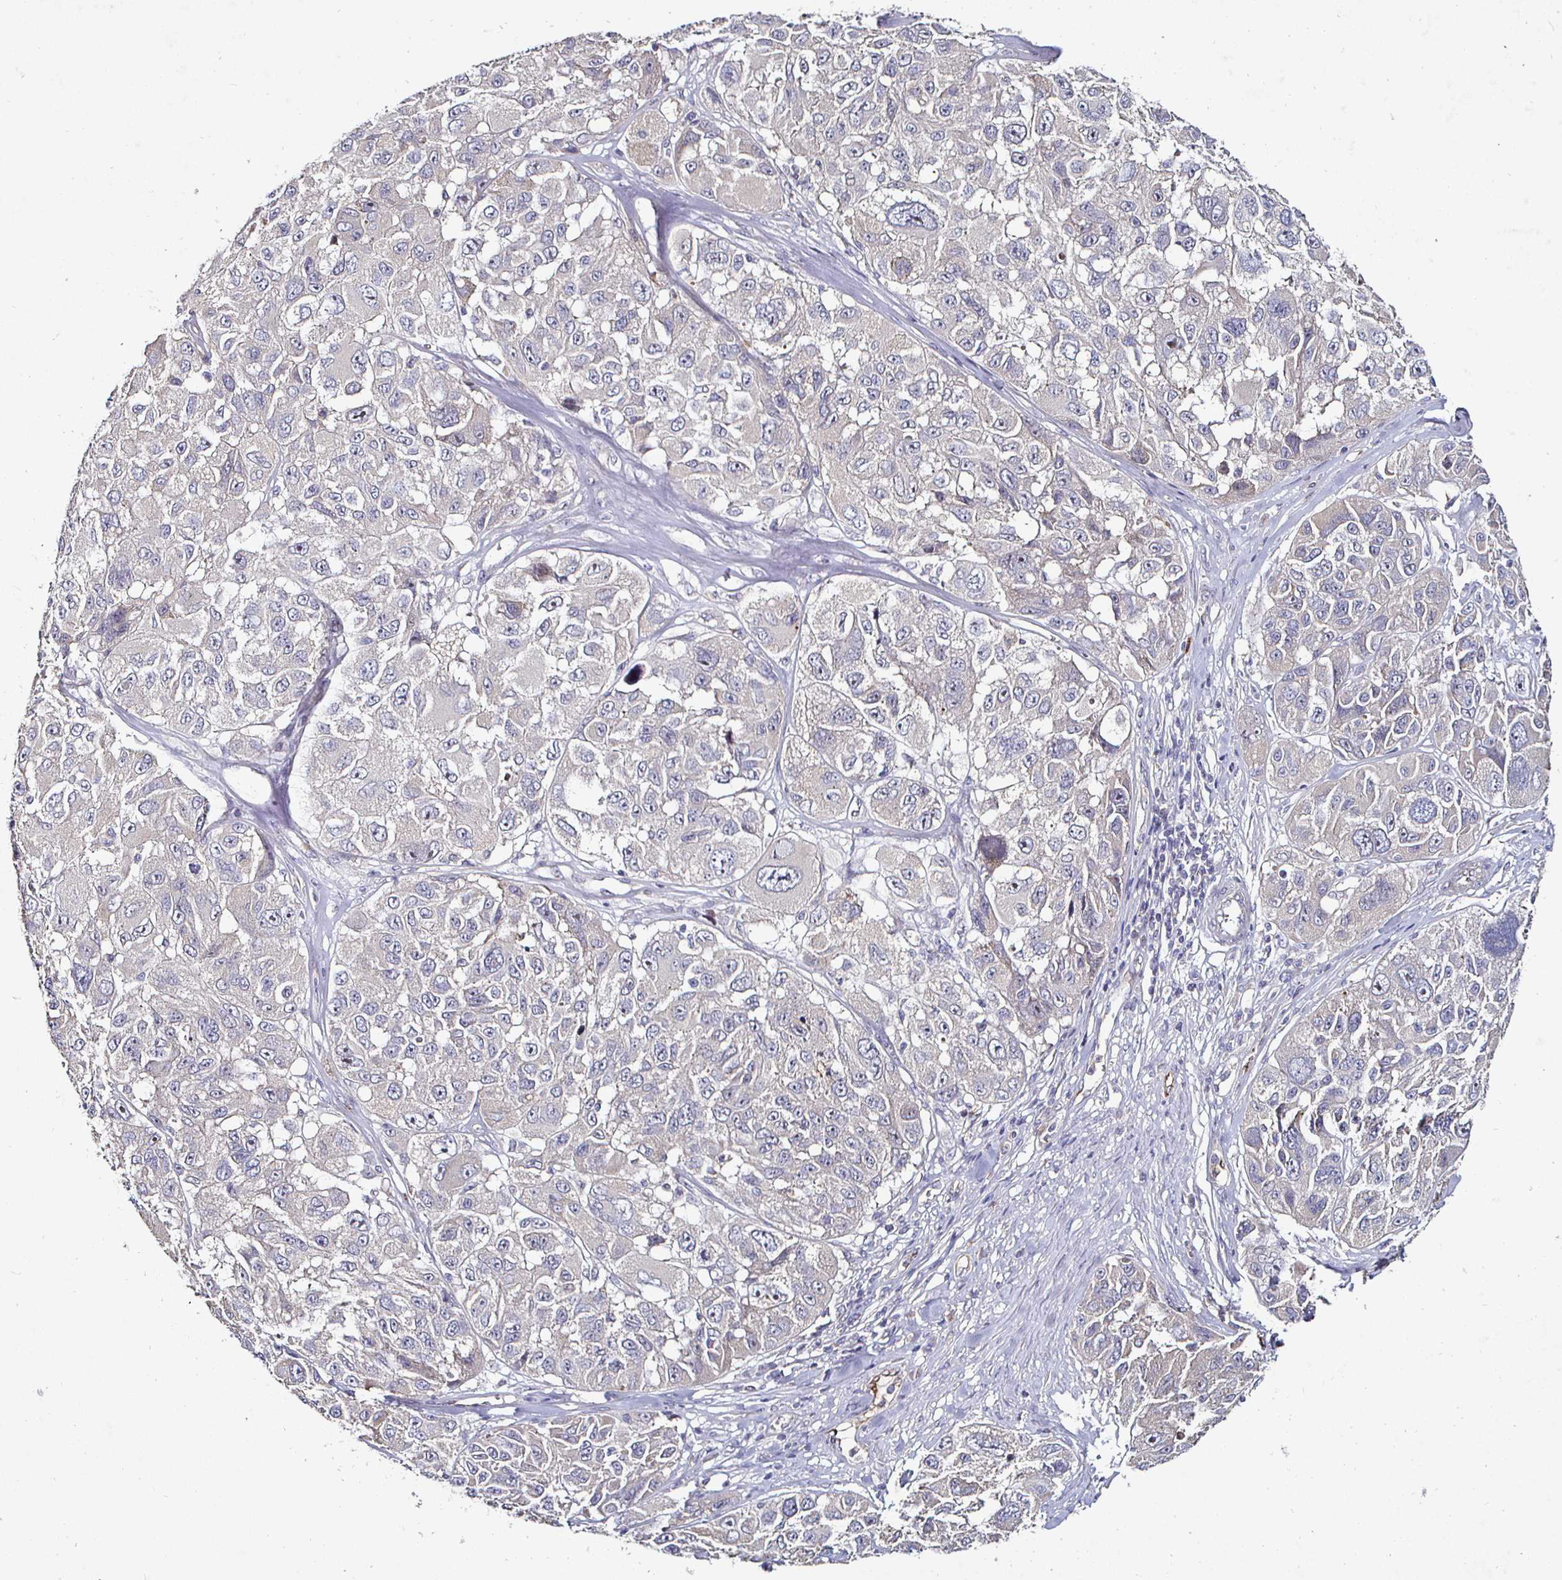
{"staining": {"intensity": "negative", "quantity": "none", "location": "none"}, "tissue": "melanoma", "cell_type": "Tumor cells", "image_type": "cancer", "snomed": [{"axis": "morphology", "description": "Malignant melanoma, NOS"}, {"axis": "topography", "description": "Skin"}], "caption": "Human malignant melanoma stained for a protein using immunohistochemistry (IHC) shows no staining in tumor cells.", "gene": "NRSN1", "patient": {"sex": "female", "age": 66}}